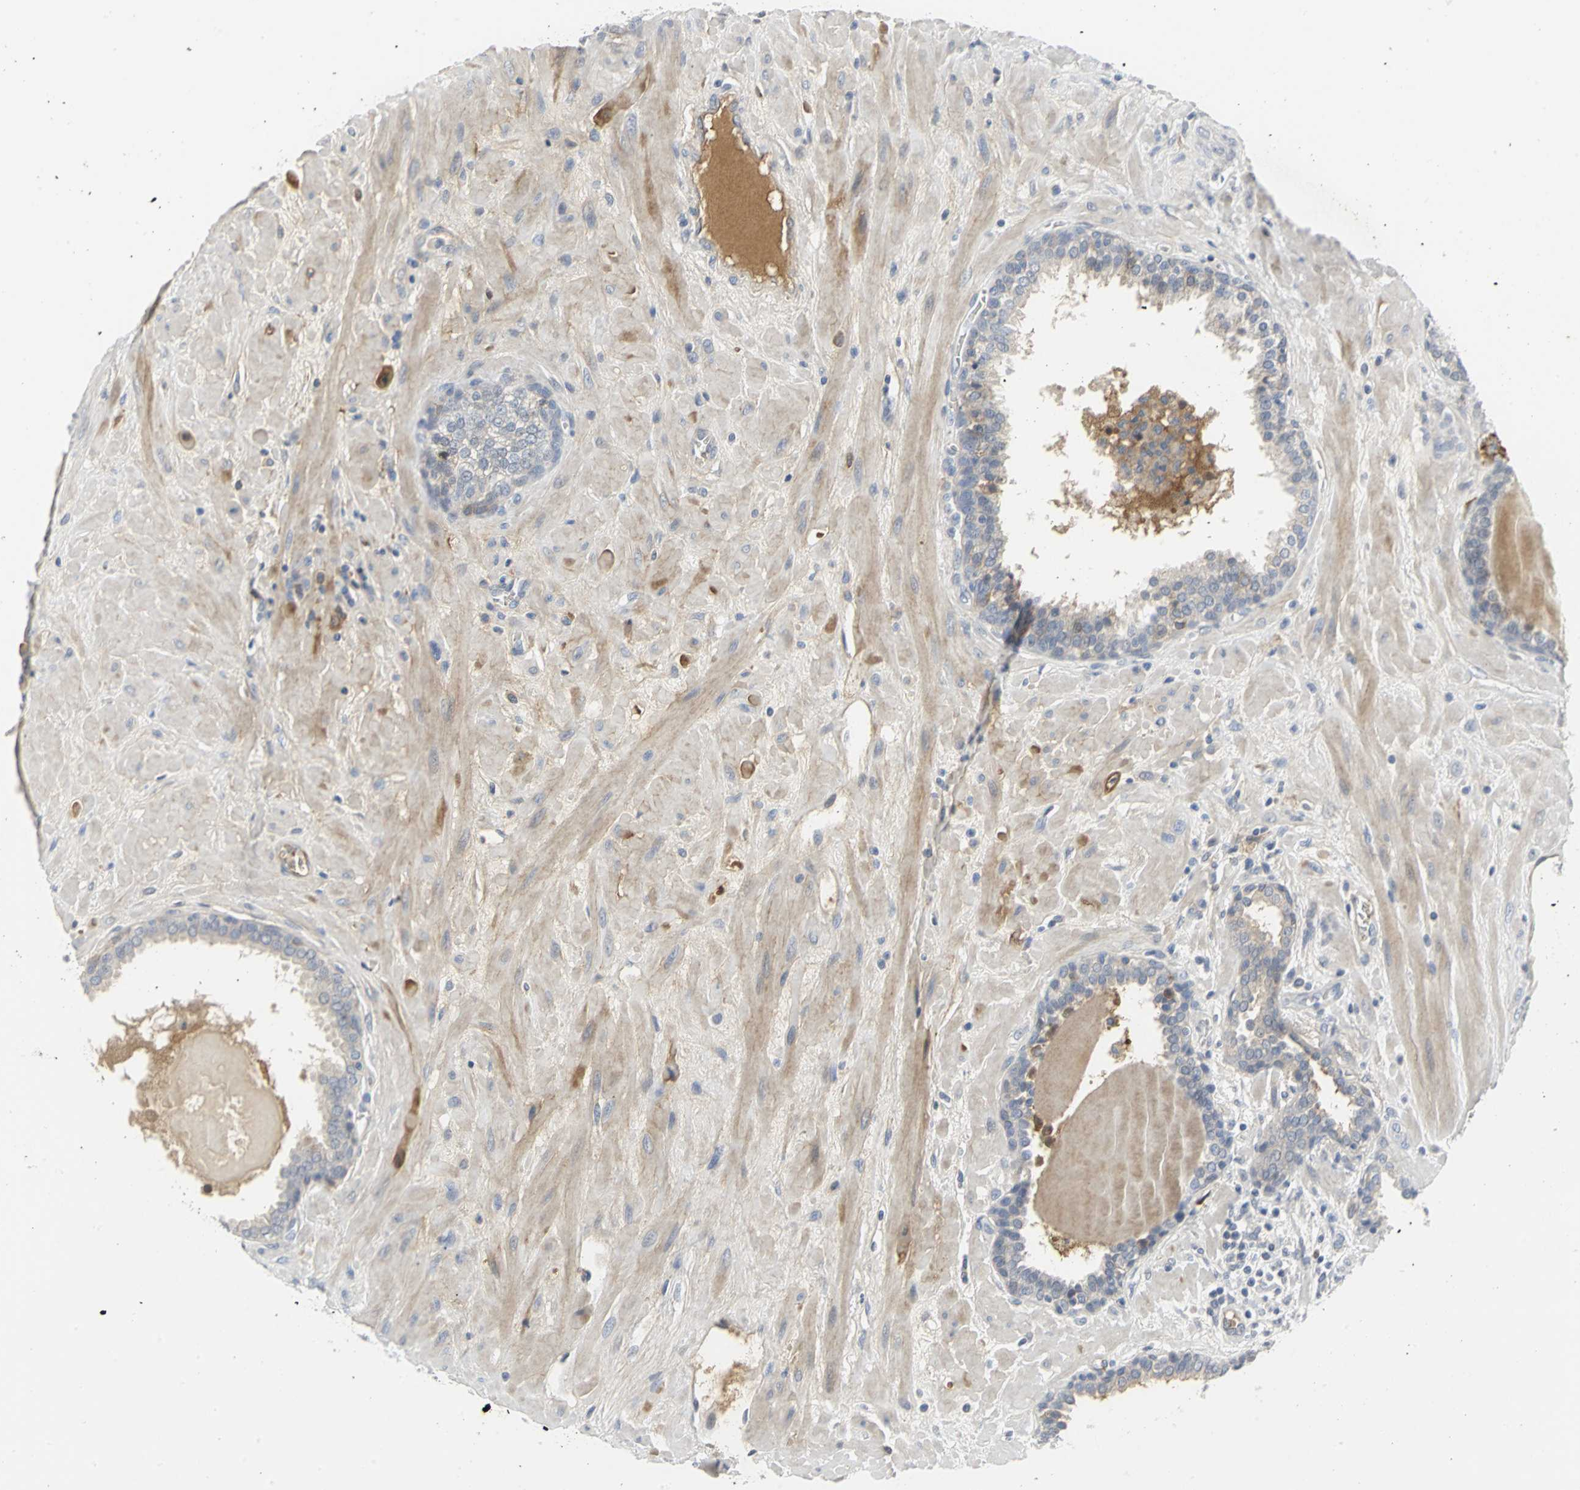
{"staining": {"intensity": "moderate", "quantity": ">75%", "location": "cytoplasmic/membranous,nuclear"}, "tissue": "prostate", "cell_type": "Glandular cells", "image_type": "normal", "snomed": [{"axis": "morphology", "description": "Normal tissue, NOS"}, {"axis": "topography", "description": "Prostate"}], "caption": "Immunohistochemical staining of unremarkable prostate reveals >75% levels of moderate cytoplasmic/membranous,nuclear protein staining in approximately >75% of glandular cells.", "gene": "ZIC1", "patient": {"sex": "male", "age": 51}}